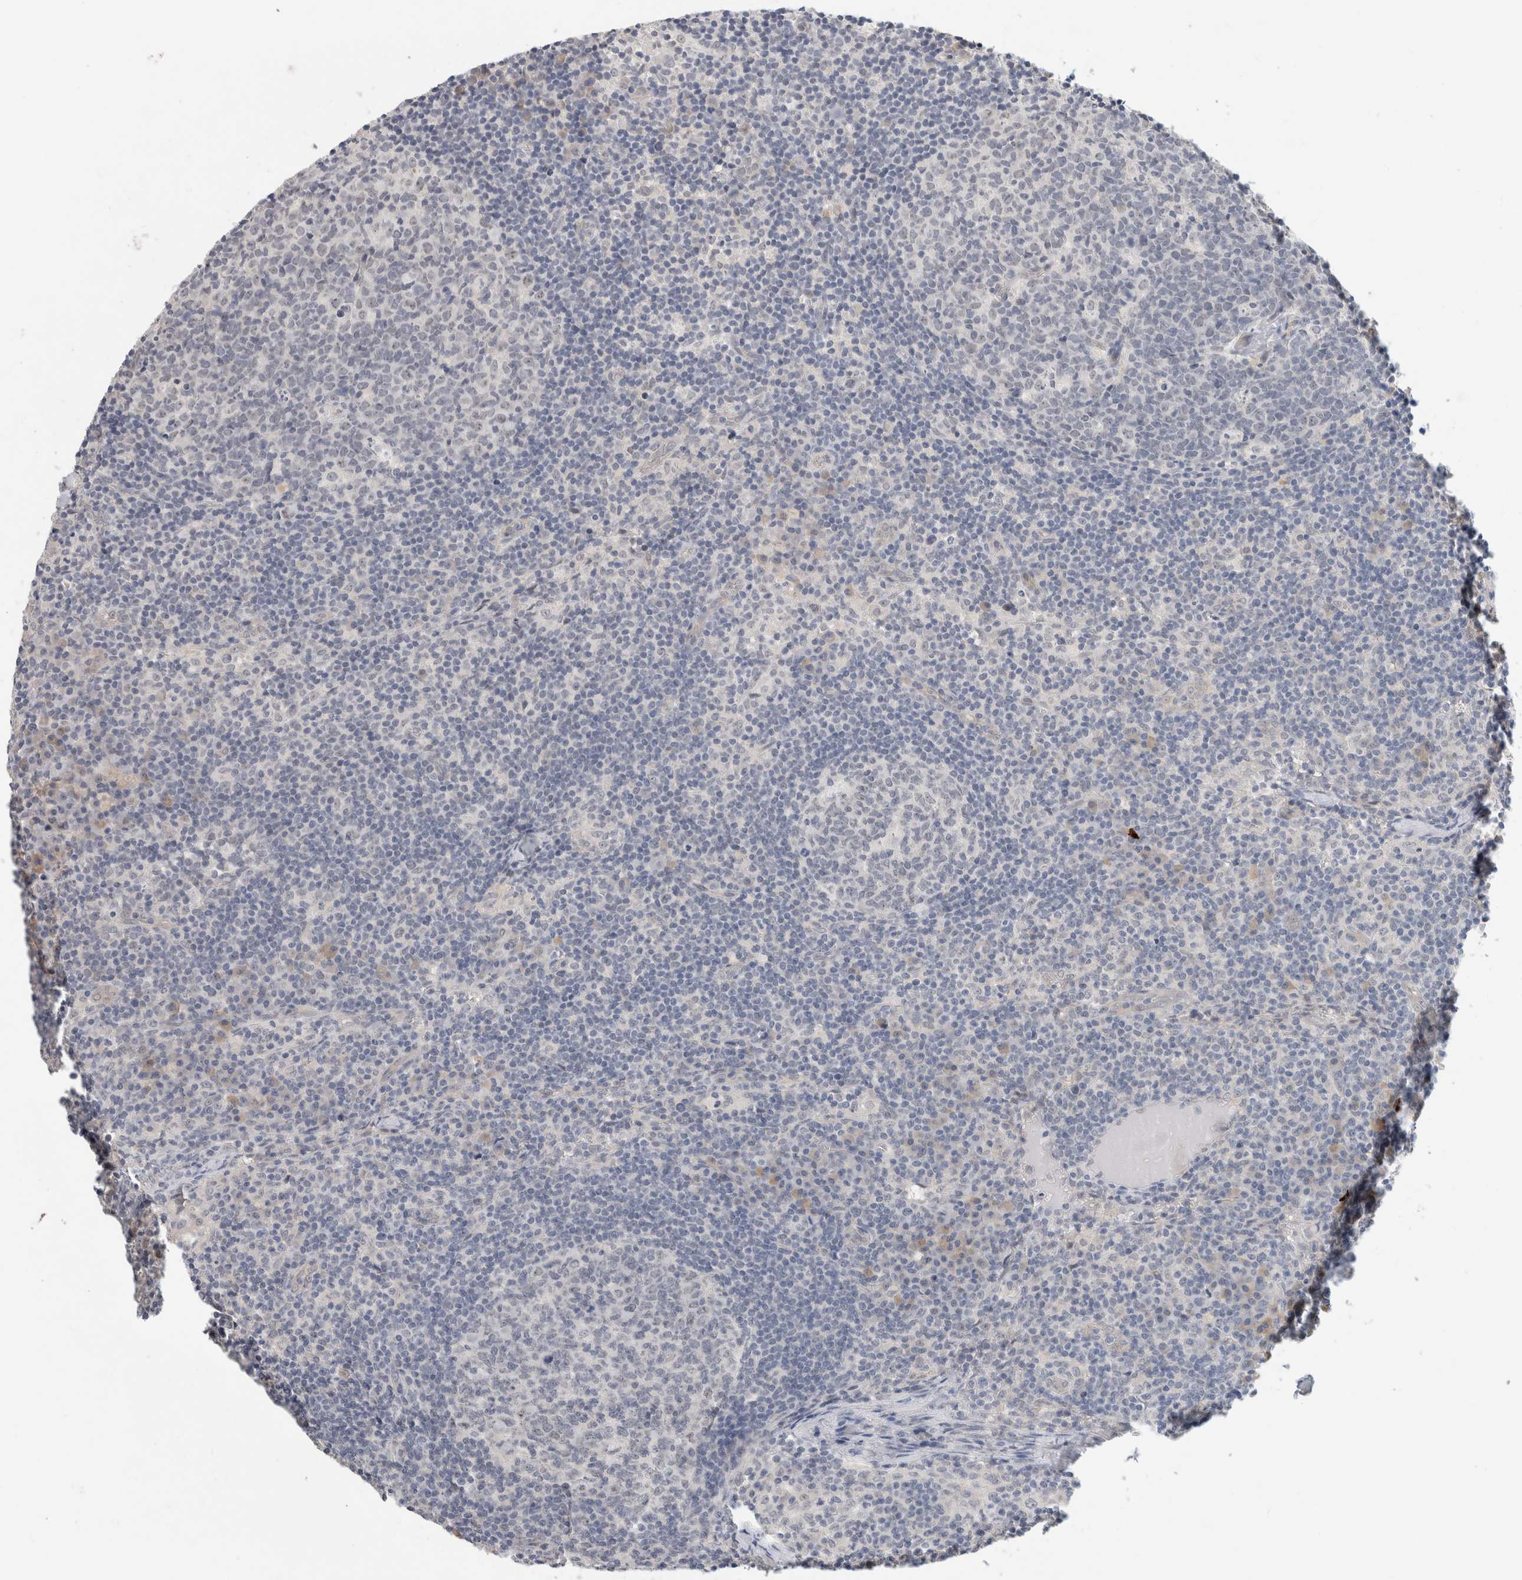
{"staining": {"intensity": "negative", "quantity": "none", "location": "none"}, "tissue": "lymph node", "cell_type": "Germinal center cells", "image_type": "normal", "snomed": [{"axis": "morphology", "description": "Normal tissue, NOS"}, {"axis": "morphology", "description": "Inflammation, NOS"}, {"axis": "topography", "description": "Lymph node"}], "caption": "Immunohistochemical staining of benign human lymph node demonstrates no significant expression in germinal center cells.", "gene": "HCN3", "patient": {"sex": "male", "age": 55}}